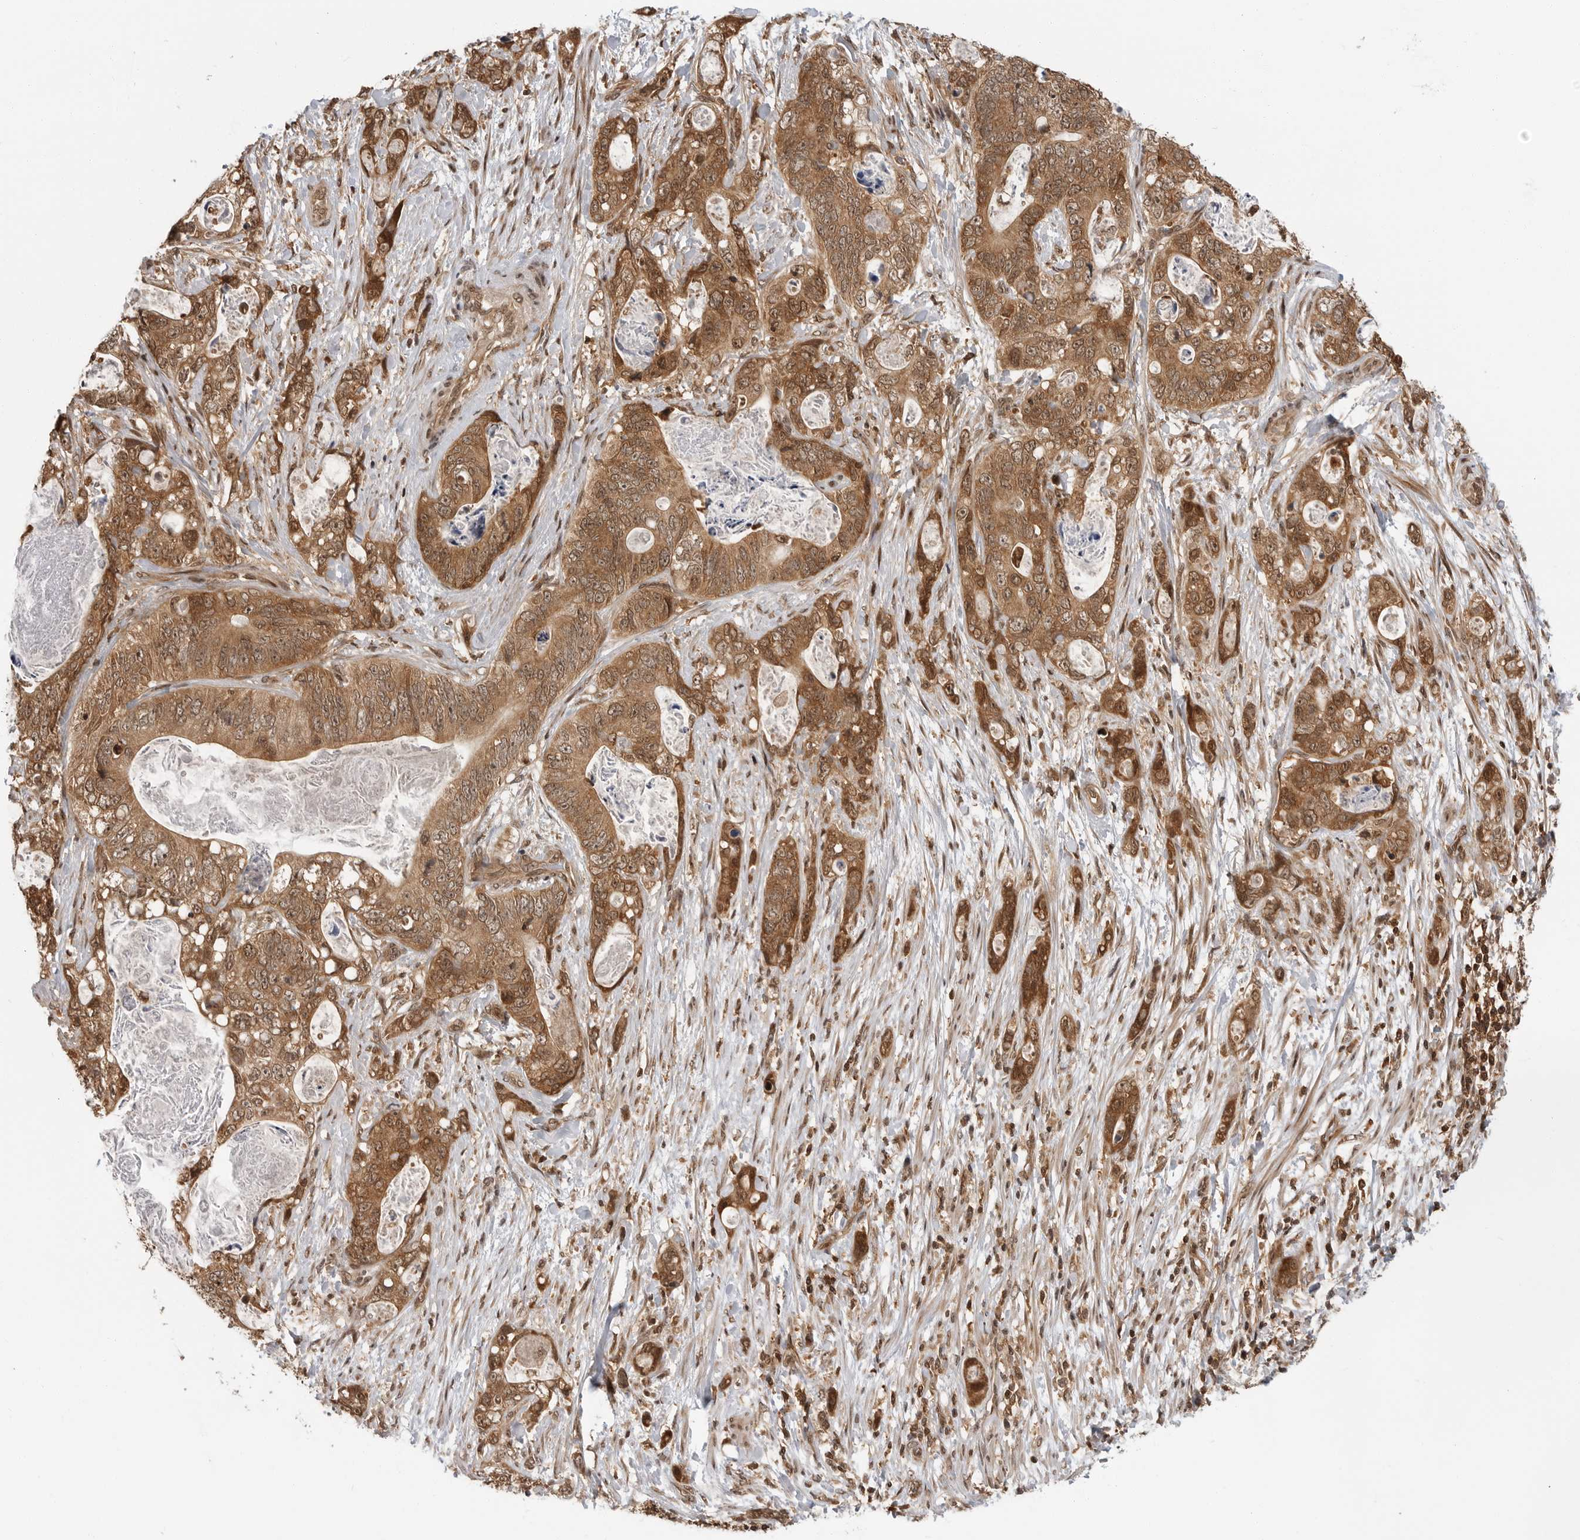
{"staining": {"intensity": "moderate", "quantity": ">75%", "location": "cytoplasmic/membranous,nuclear"}, "tissue": "stomach cancer", "cell_type": "Tumor cells", "image_type": "cancer", "snomed": [{"axis": "morphology", "description": "Normal tissue, NOS"}, {"axis": "morphology", "description": "Adenocarcinoma, NOS"}, {"axis": "topography", "description": "Stomach"}], "caption": "The micrograph demonstrates a brown stain indicating the presence of a protein in the cytoplasmic/membranous and nuclear of tumor cells in stomach adenocarcinoma.", "gene": "SZRD1", "patient": {"sex": "female", "age": 89}}